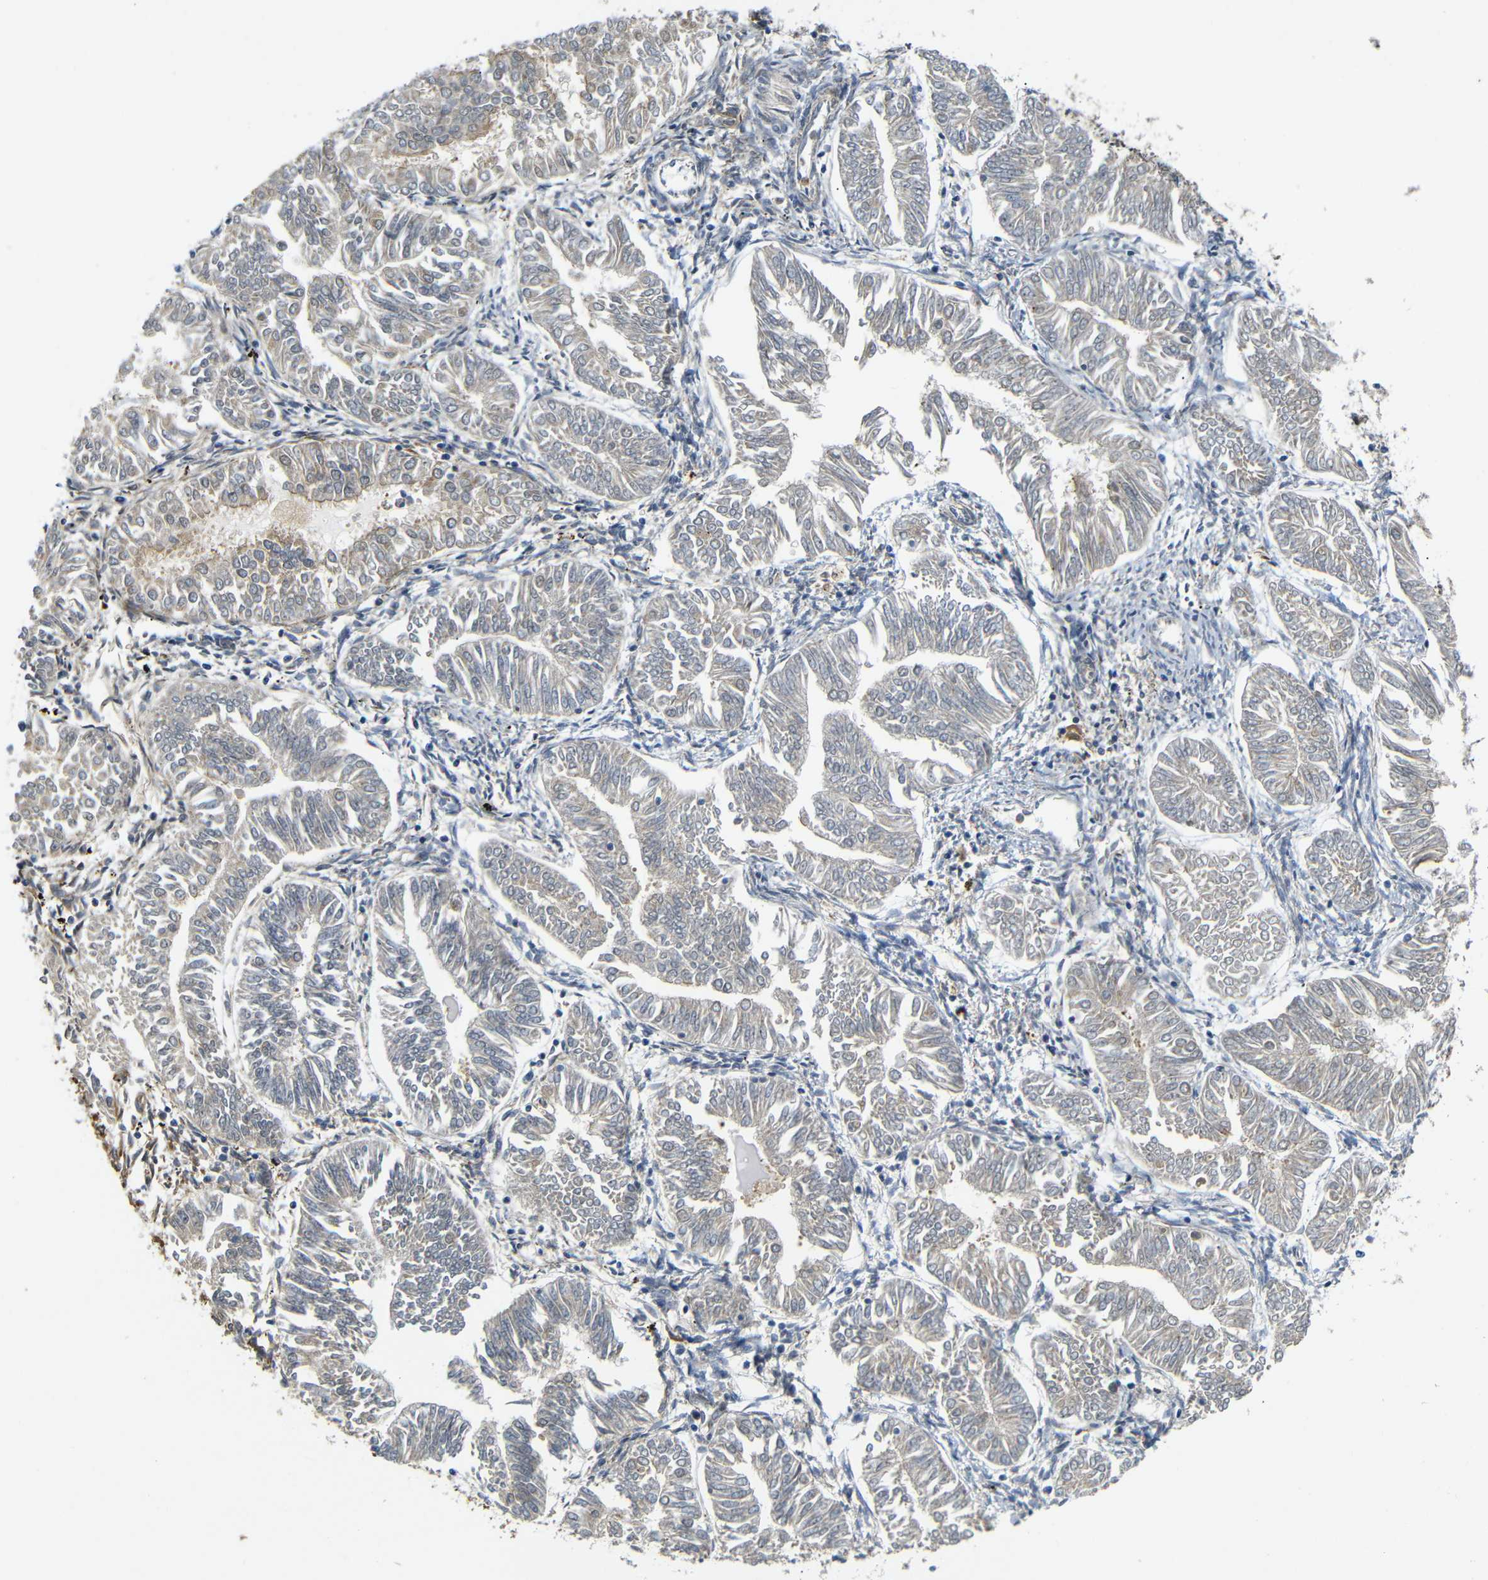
{"staining": {"intensity": "weak", "quantity": ">75%", "location": "cytoplasmic/membranous"}, "tissue": "endometrial cancer", "cell_type": "Tumor cells", "image_type": "cancer", "snomed": [{"axis": "morphology", "description": "Adenocarcinoma, NOS"}, {"axis": "topography", "description": "Endometrium"}], "caption": "Brown immunohistochemical staining in adenocarcinoma (endometrial) displays weak cytoplasmic/membranous staining in about >75% of tumor cells.", "gene": "P3H2", "patient": {"sex": "female", "age": 53}}